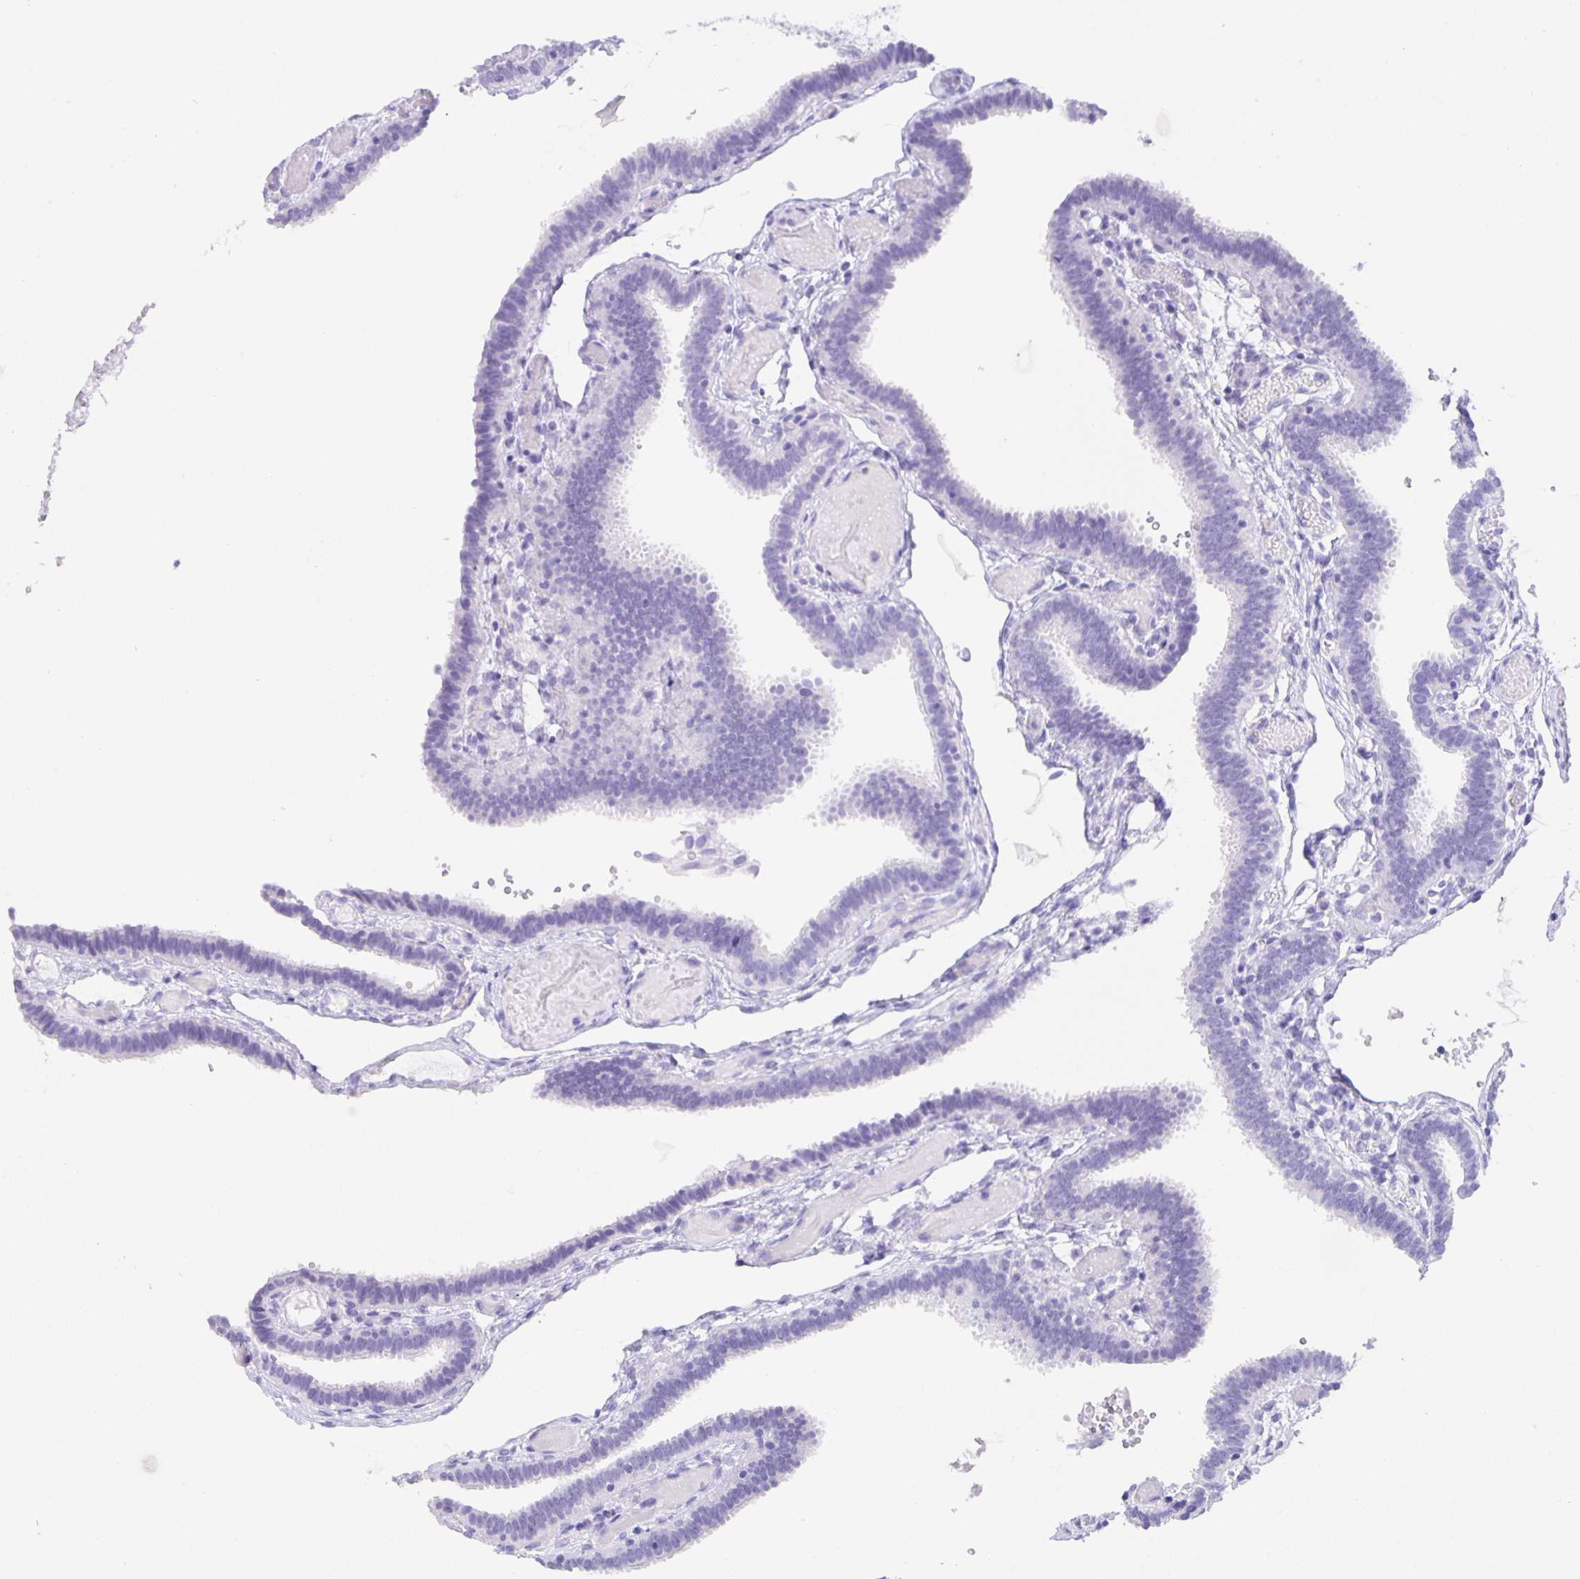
{"staining": {"intensity": "negative", "quantity": "none", "location": "none"}, "tissue": "fallopian tube", "cell_type": "Glandular cells", "image_type": "normal", "snomed": [{"axis": "morphology", "description": "Normal tissue, NOS"}, {"axis": "topography", "description": "Fallopian tube"}], "caption": "A high-resolution photomicrograph shows immunohistochemistry (IHC) staining of benign fallopian tube, which displays no significant staining in glandular cells.", "gene": "GUCA2A", "patient": {"sex": "female", "age": 37}}